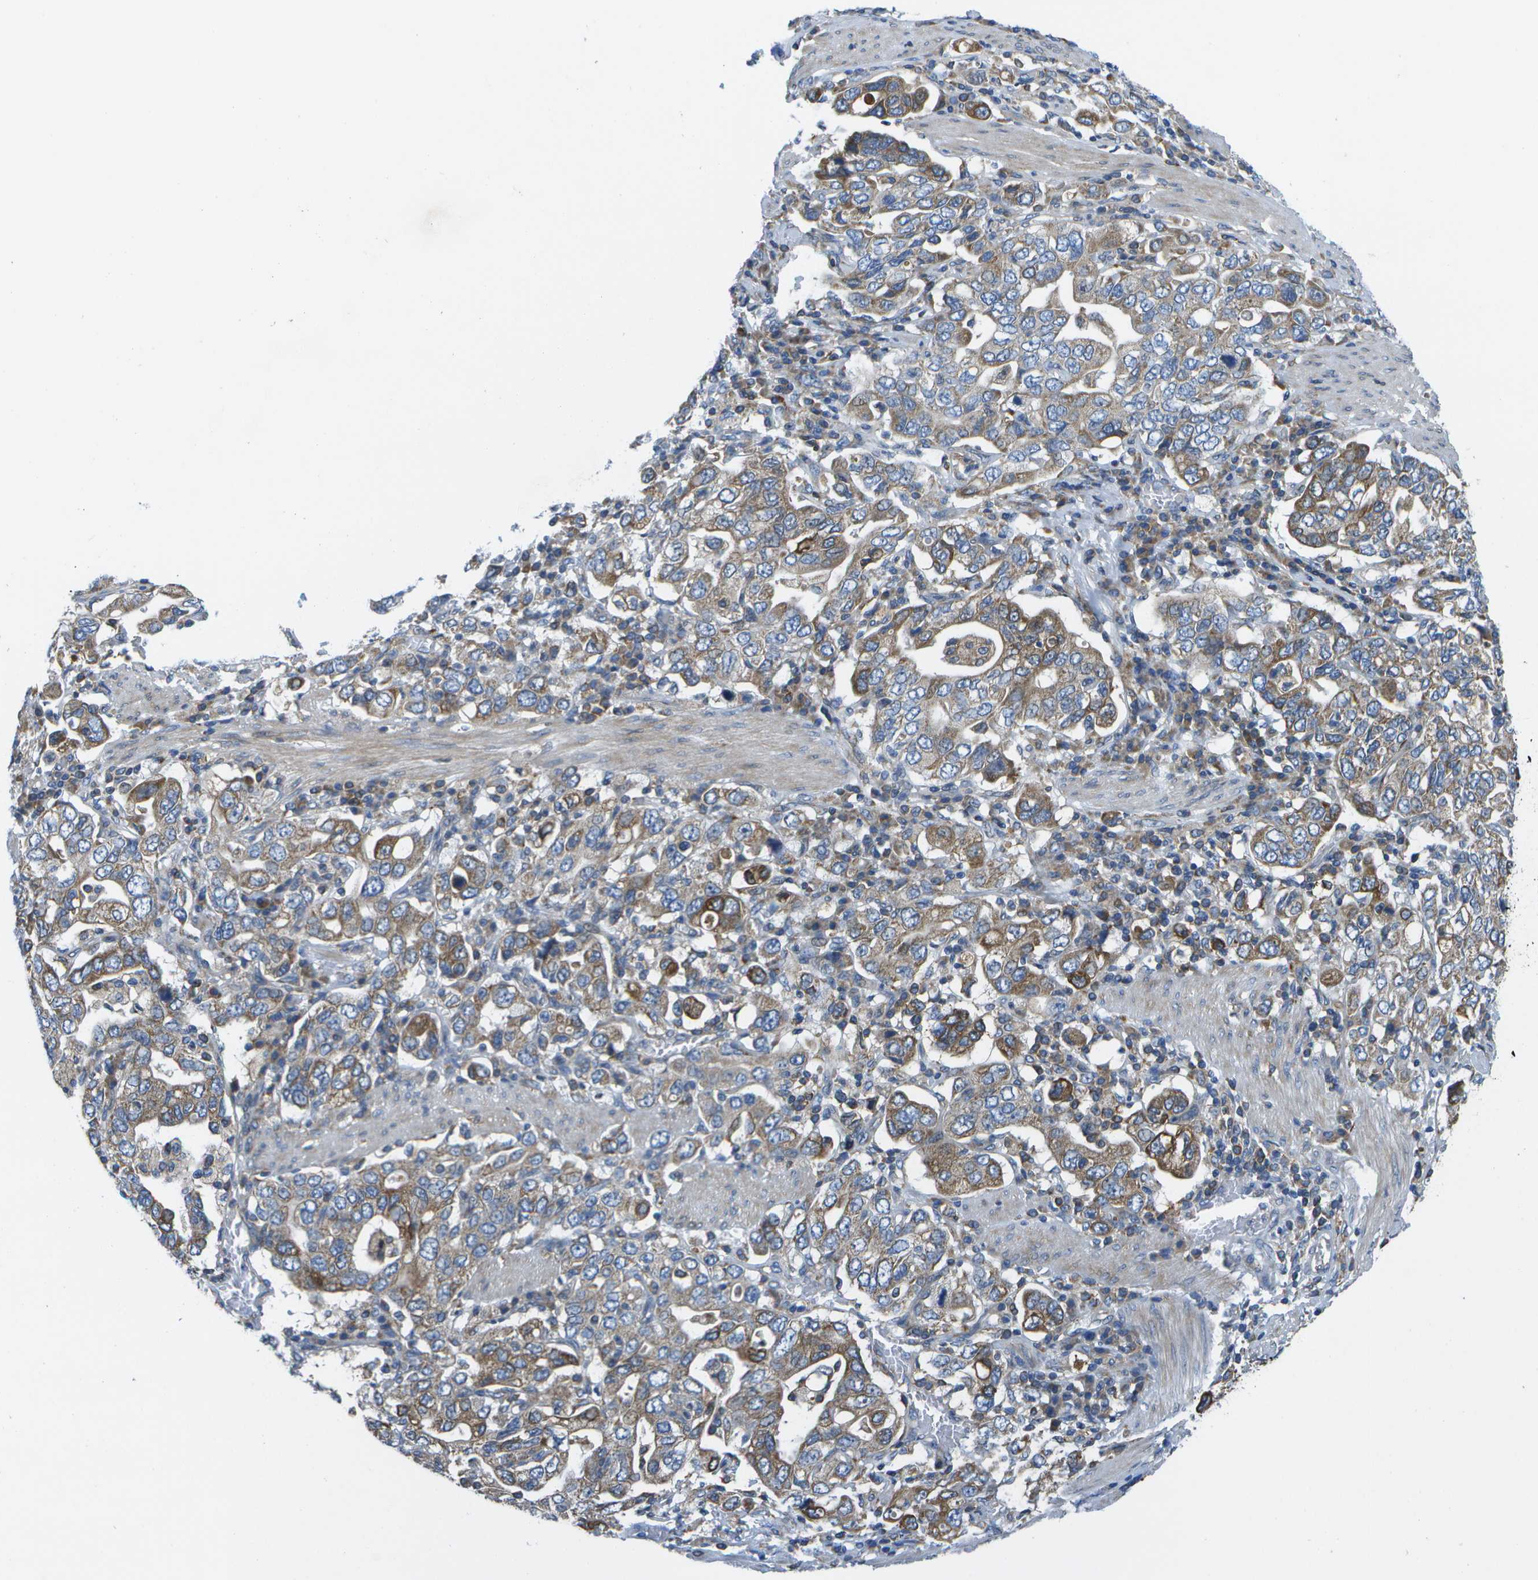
{"staining": {"intensity": "moderate", "quantity": ">75%", "location": "cytoplasmic/membranous"}, "tissue": "stomach cancer", "cell_type": "Tumor cells", "image_type": "cancer", "snomed": [{"axis": "morphology", "description": "Adenocarcinoma, NOS"}, {"axis": "topography", "description": "Stomach, upper"}], "caption": "Stomach cancer stained with immunohistochemistry (IHC) exhibits moderate cytoplasmic/membranous expression in approximately >75% of tumor cells.", "gene": "GDF5", "patient": {"sex": "male", "age": 62}}